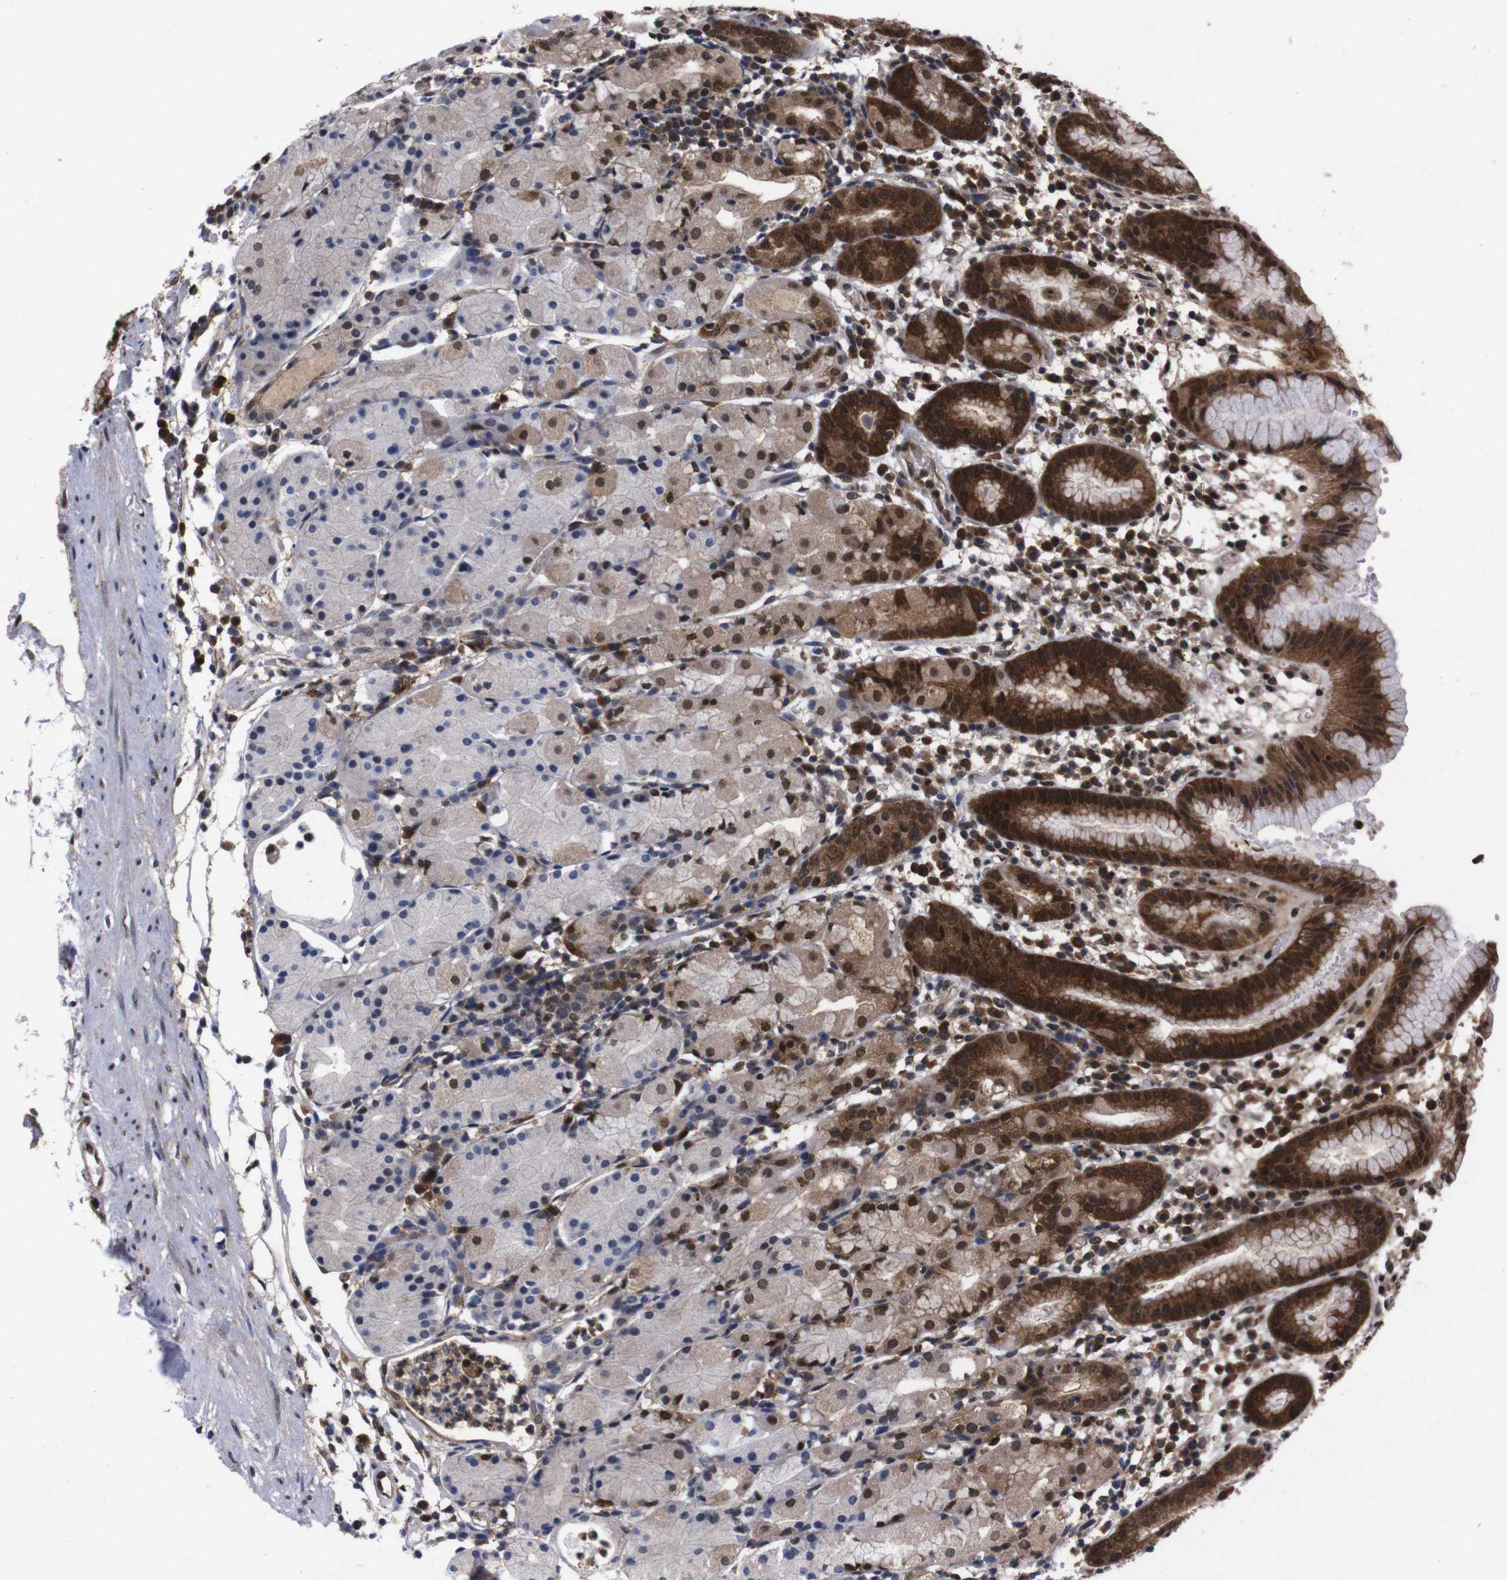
{"staining": {"intensity": "strong", "quantity": "25%-75%", "location": "cytoplasmic/membranous,nuclear"}, "tissue": "stomach", "cell_type": "Glandular cells", "image_type": "normal", "snomed": [{"axis": "morphology", "description": "Normal tissue, NOS"}, {"axis": "topography", "description": "Stomach"}, {"axis": "topography", "description": "Stomach, lower"}], "caption": "Immunohistochemistry (IHC) image of normal human stomach stained for a protein (brown), which reveals high levels of strong cytoplasmic/membranous,nuclear positivity in approximately 25%-75% of glandular cells.", "gene": "UBQLN2", "patient": {"sex": "female", "age": 75}}